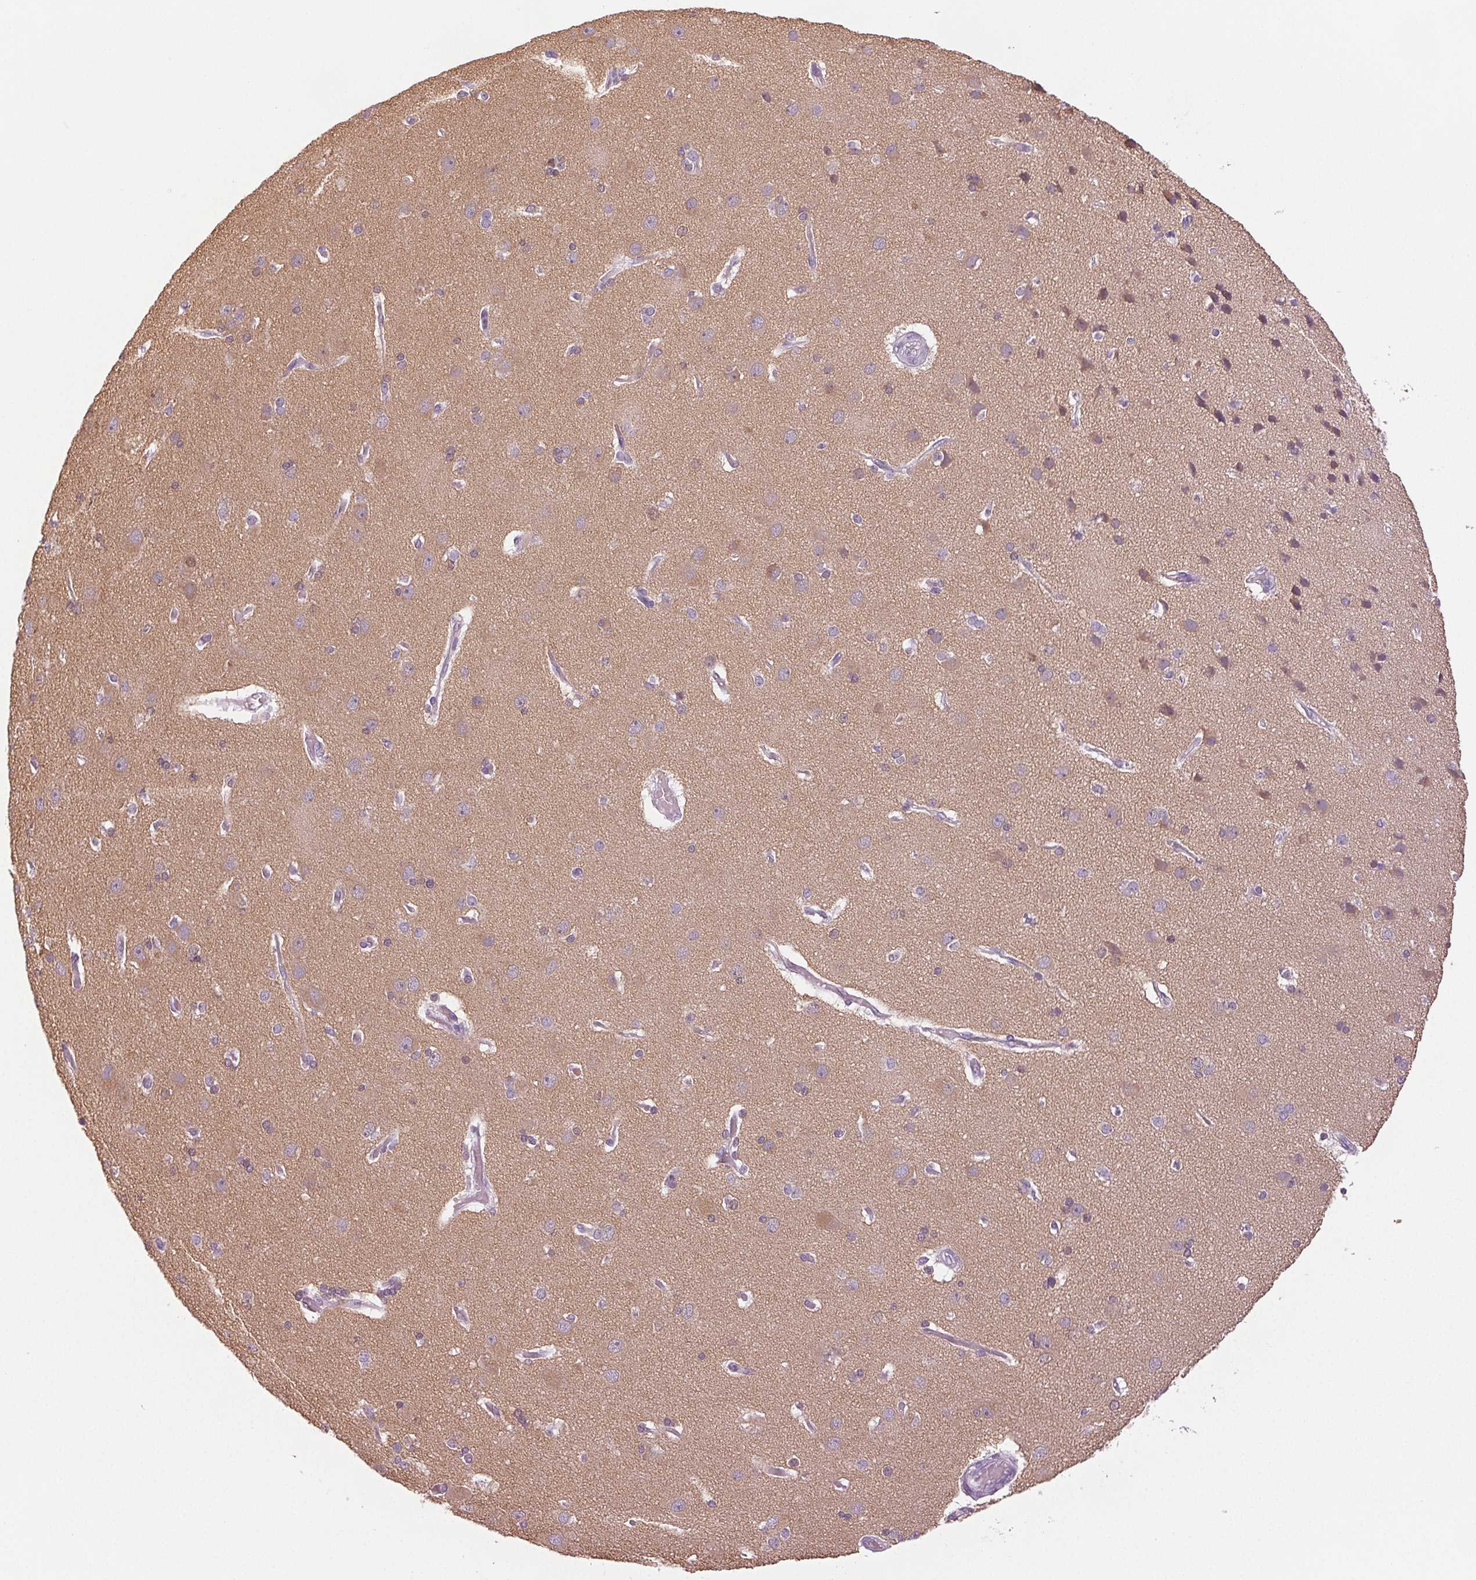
{"staining": {"intensity": "weak", "quantity": "25%-75%", "location": "nuclear"}, "tissue": "cerebral cortex", "cell_type": "Endothelial cells", "image_type": "normal", "snomed": [{"axis": "morphology", "description": "Normal tissue, NOS"}, {"axis": "morphology", "description": "Glioma, malignant, High grade"}, {"axis": "topography", "description": "Cerebral cortex"}], "caption": "Human cerebral cortex stained with a brown dye demonstrates weak nuclear positive staining in about 25%-75% of endothelial cells.", "gene": "DNAJC6", "patient": {"sex": "male", "age": 71}}